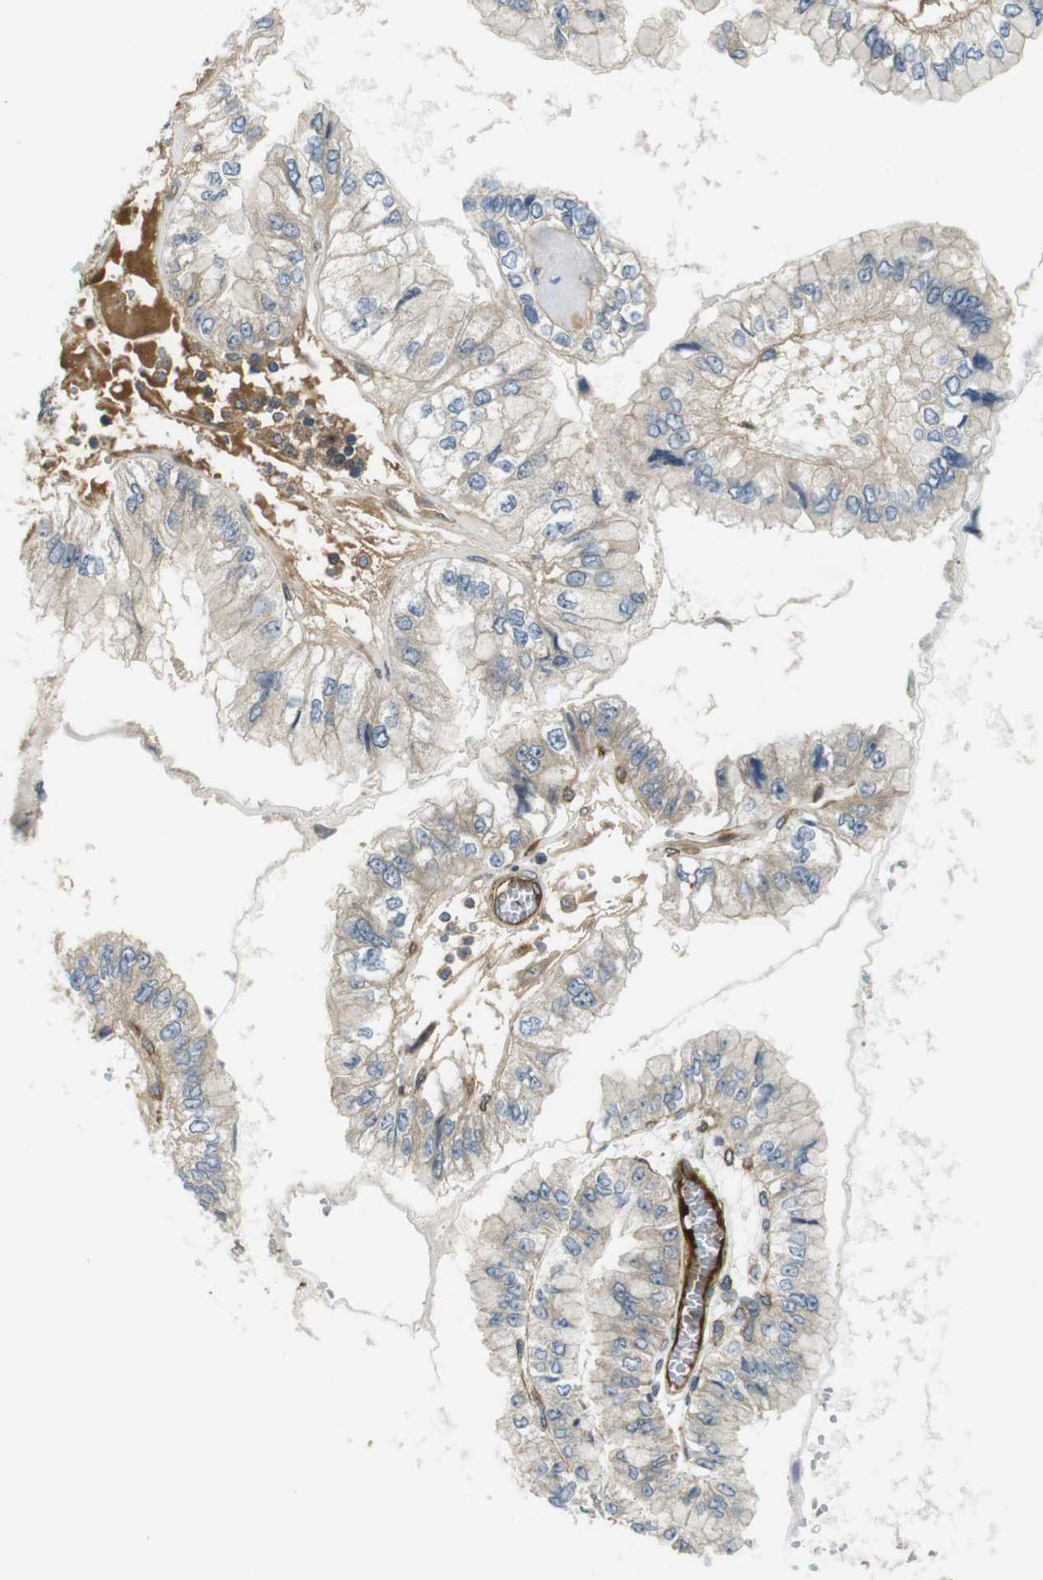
{"staining": {"intensity": "weak", "quantity": ">75%", "location": "cytoplasmic/membranous"}, "tissue": "liver cancer", "cell_type": "Tumor cells", "image_type": "cancer", "snomed": [{"axis": "morphology", "description": "Cholangiocarcinoma"}, {"axis": "topography", "description": "Liver"}], "caption": "An image showing weak cytoplasmic/membranous expression in approximately >75% of tumor cells in liver cancer, as visualized by brown immunohistochemical staining.", "gene": "TSC1", "patient": {"sex": "female", "age": 79}}